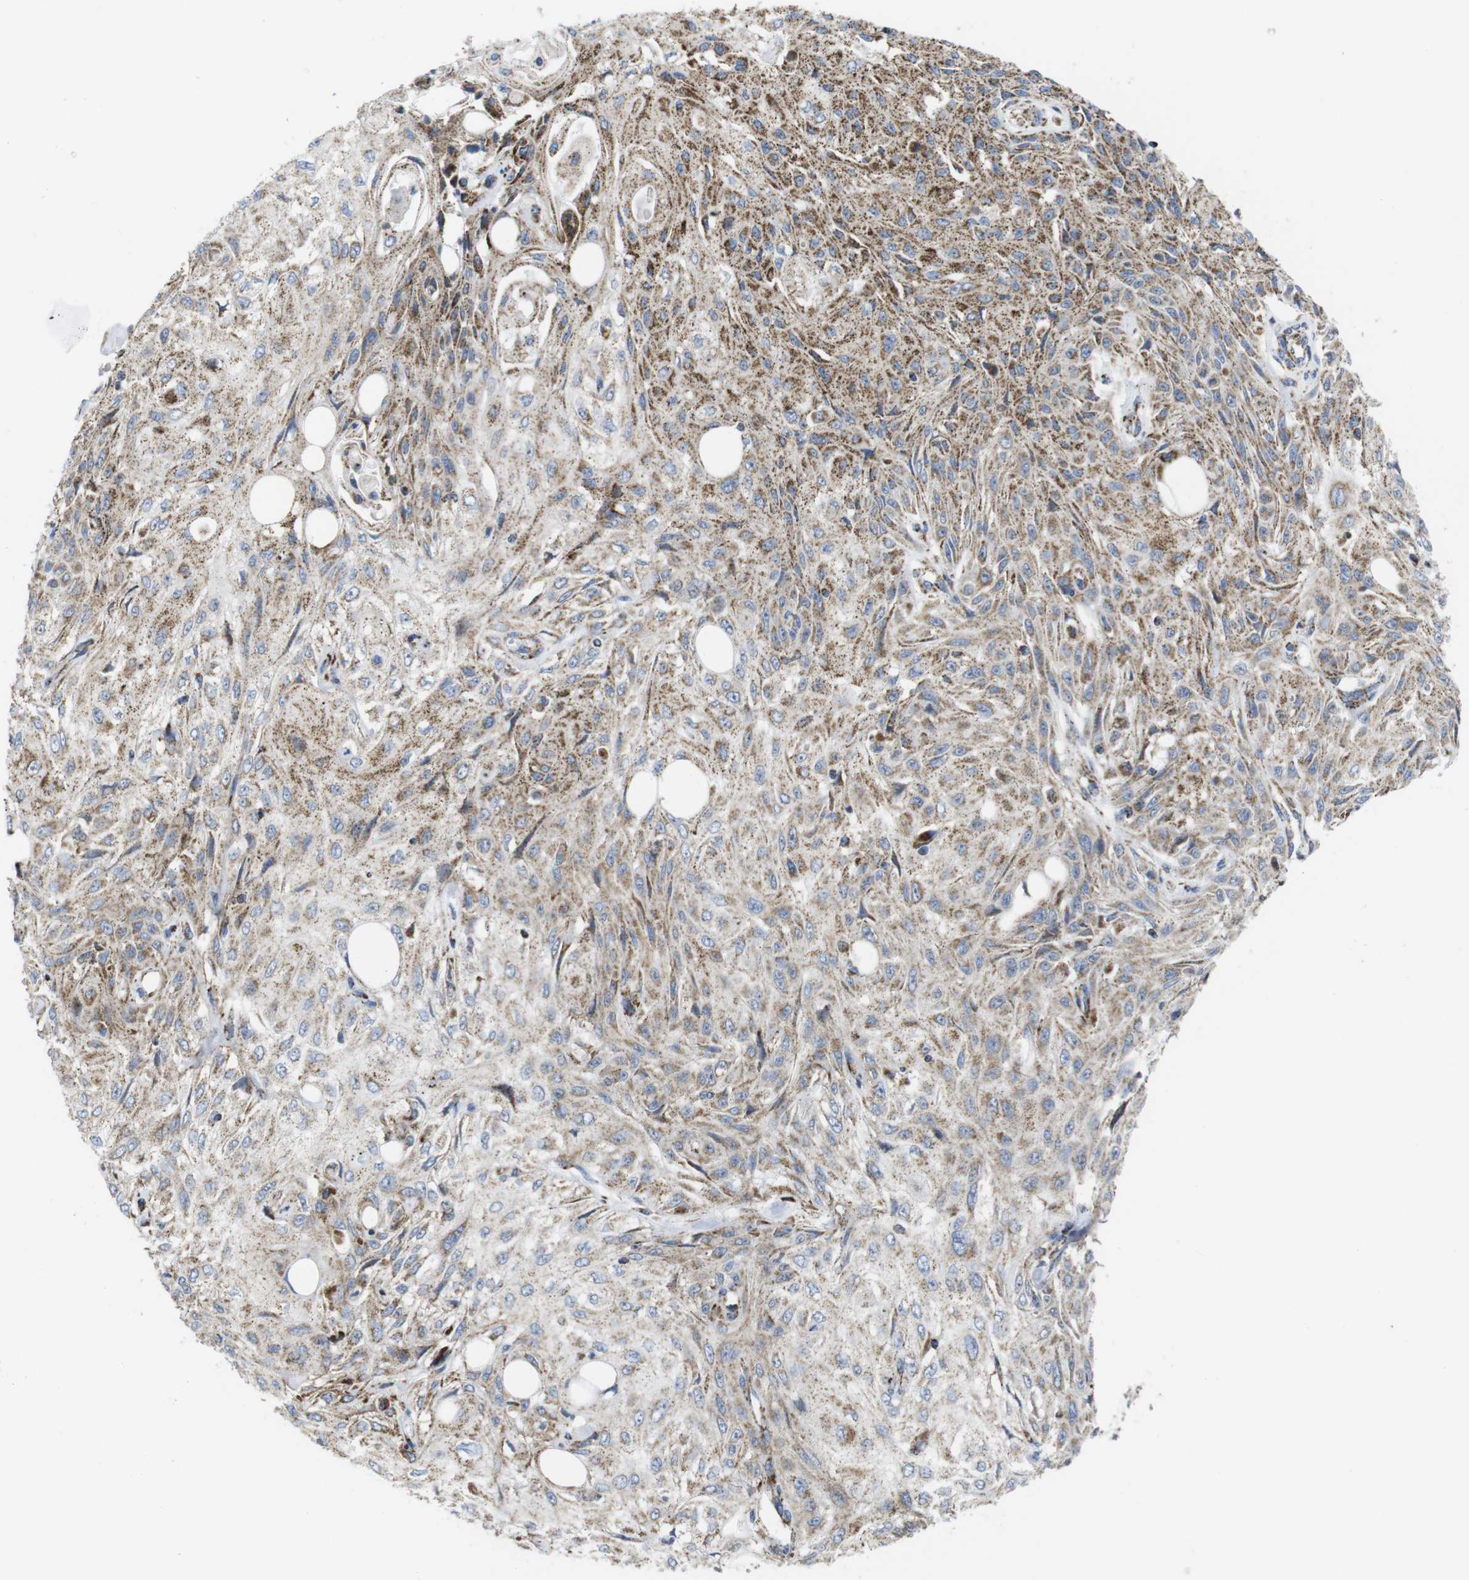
{"staining": {"intensity": "weak", "quantity": ">75%", "location": "cytoplasmic/membranous"}, "tissue": "skin cancer", "cell_type": "Tumor cells", "image_type": "cancer", "snomed": [{"axis": "morphology", "description": "Squamous cell carcinoma, NOS"}, {"axis": "topography", "description": "Skin"}], "caption": "A micrograph showing weak cytoplasmic/membranous positivity in approximately >75% of tumor cells in skin squamous cell carcinoma, as visualized by brown immunohistochemical staining.", "gene": "TMEM192", "patient": {"sex": "male", "age": 75}}